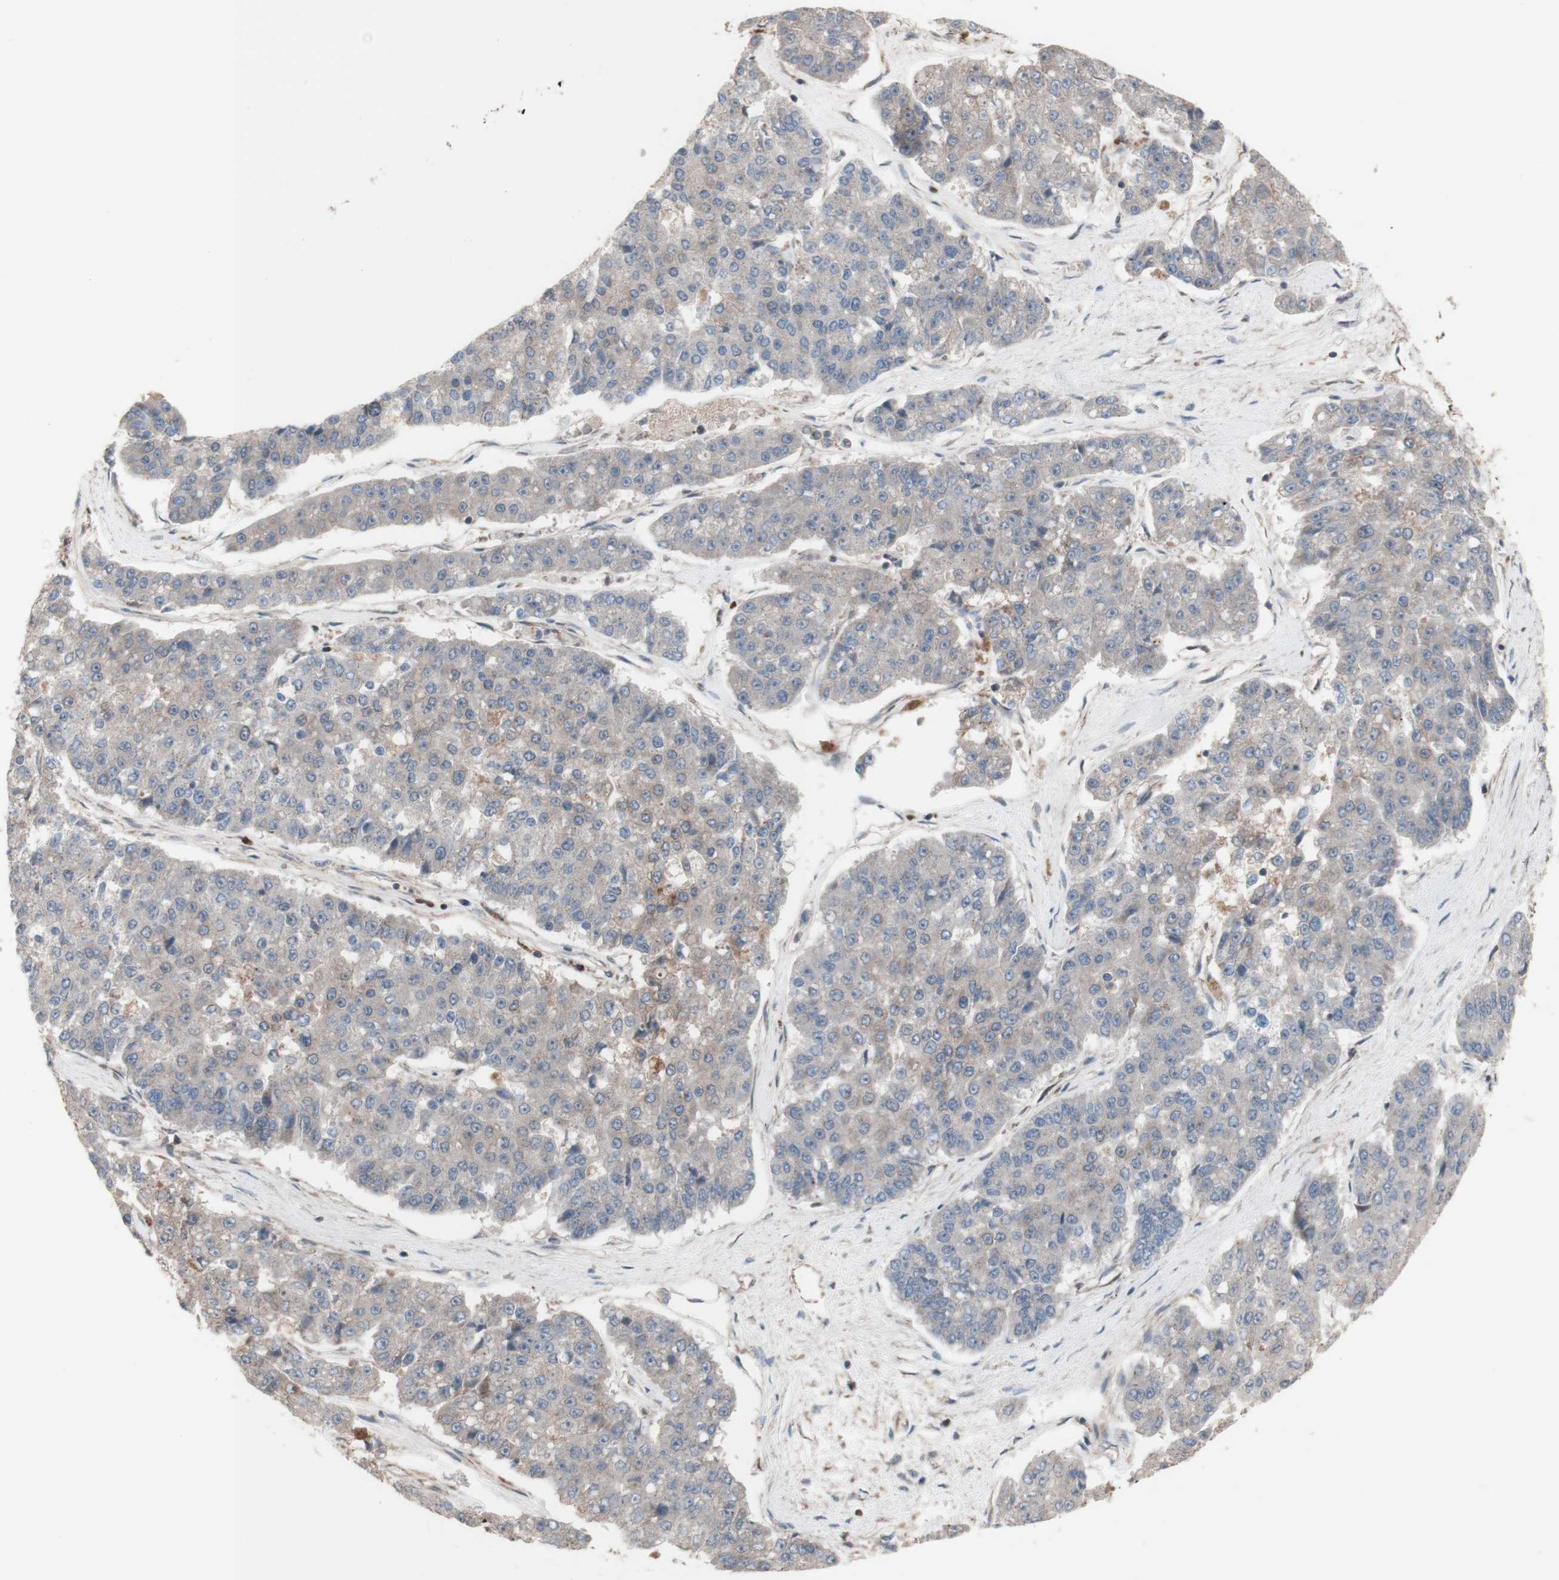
{"staining": {"intensity": "weak", "quantity": "<25%", "location": "cytoplasmic/membranous"}, "tissue": "pancreatic cancer", "cell_type": "Tumor cells", "image_type": "cancer", "snomed": [{"axis": "morphology", "description": "Adenocarcinoma, NOS"}, {"axis": "topography", "description": "Pancreas"}], "caption": "IHC of human pancreatic cancer displays no staining in tumor cells. Nuclei are stained in blue.", "gene": "COPB1", "patient": {"sex": "male", "age": 50}}